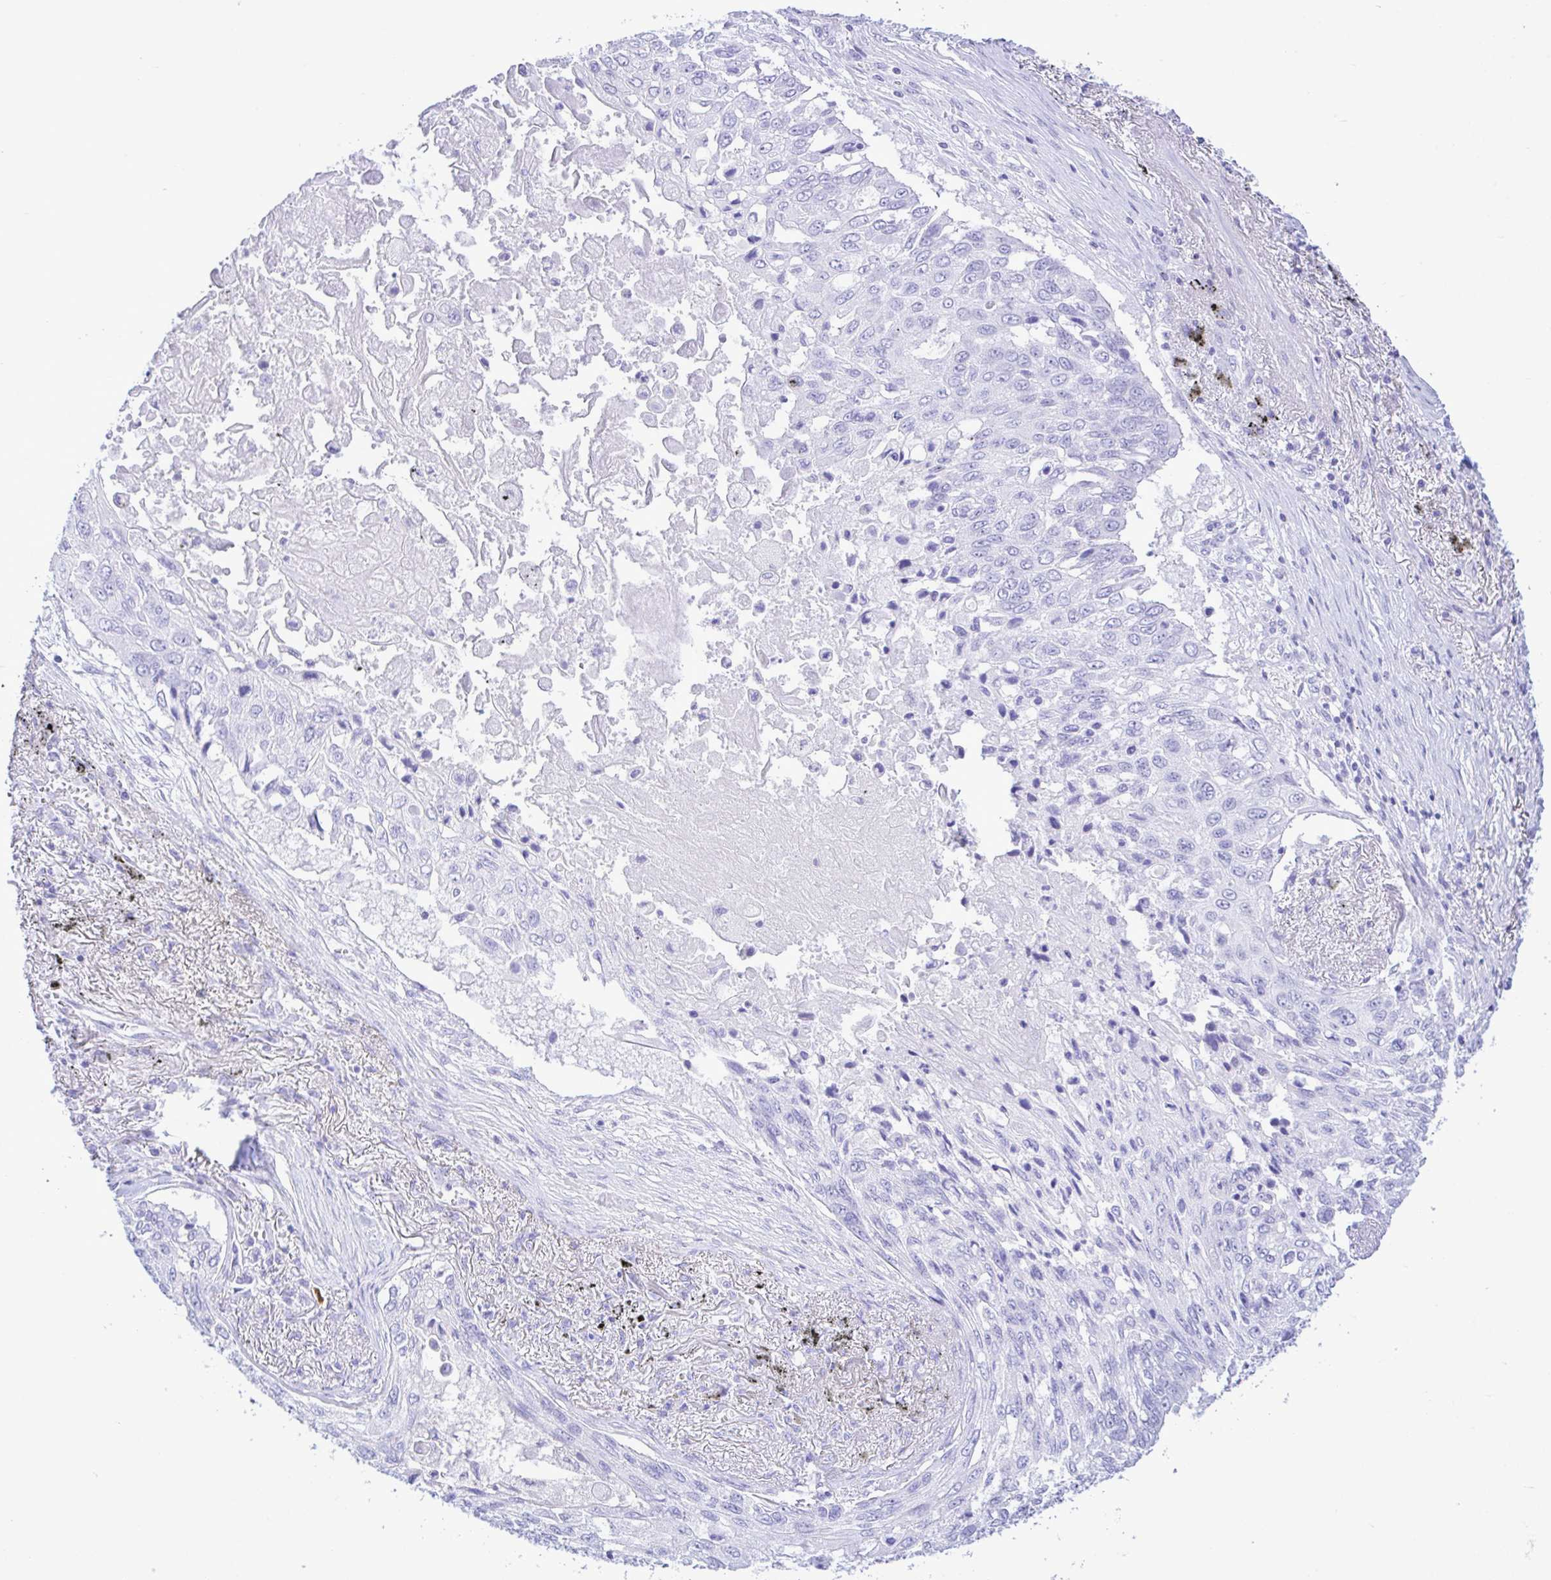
{"staining": {"intensity": "negative", "quantity": "none", "location": "none"}, "tissue": "lung cancer", "cell_type": "Tumor cells", "image_type": "cancer", "snomed": [{"axis": "morphology", "description": "Squamous cell carcinoma, NOS"}, {"axis": "topography", "description": "Lung"}], "caption": "Immunohistochemical staining of human lung squamous cell carcinoma demonstrates no significant expression in tumor cells.", "gene": "SELENOV", "patient": {"sex": "male", "age": 75}}